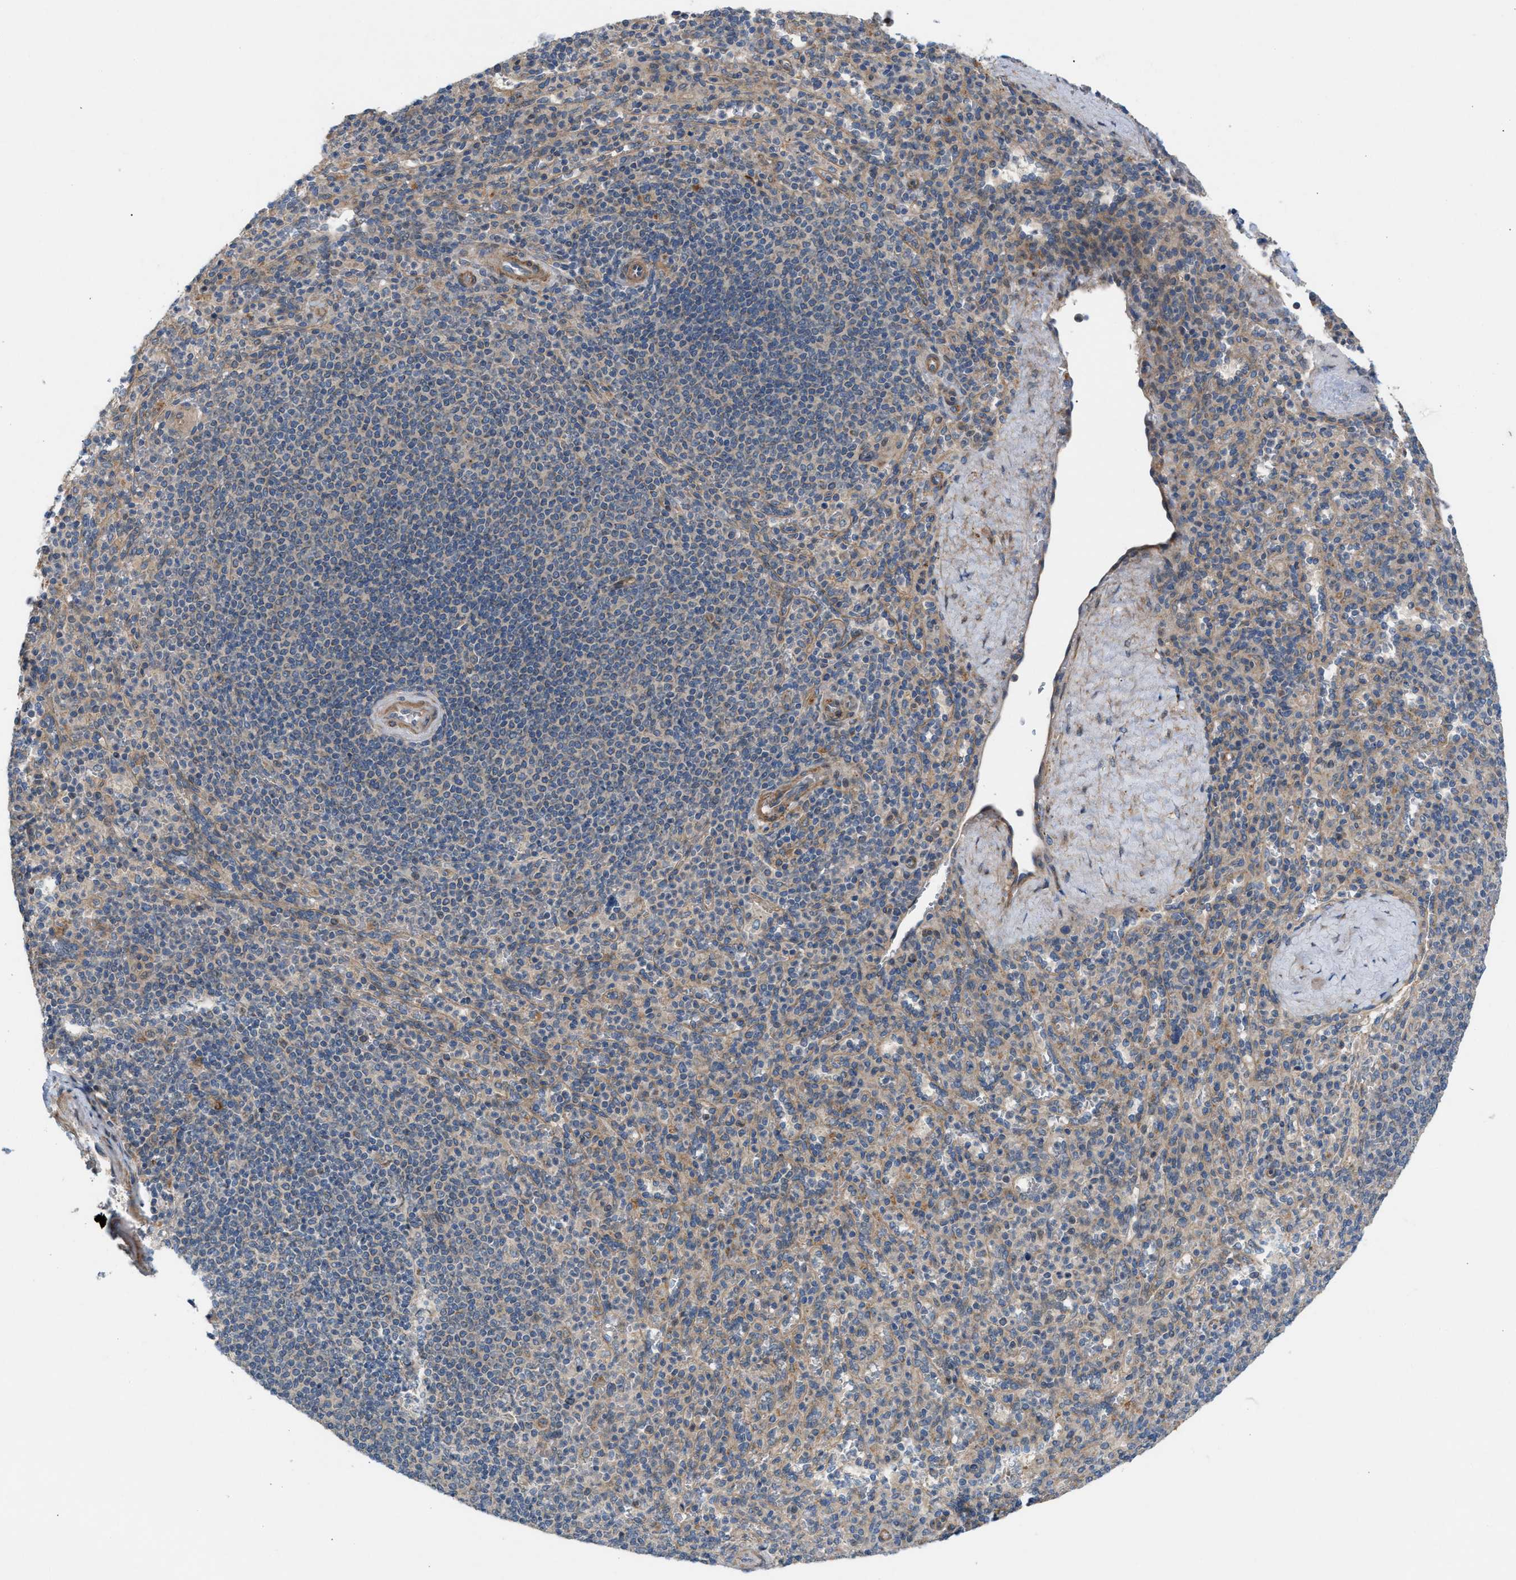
{"staining": {"intensity": "weak", "quantity": "<25%", "location": "cytoplasmic/membranous"}, "tissue": "spleen", "cell_type": "Cells in red pulp", "image_type": "normal", "snomed": [{"axis": "morphology", "description": "Normal tissue, NOS"}, {"axis": "topography", "description": "Spleen"}], "caption": "IHC image of benign spleen: spleen stained with DAB shows no significant protein expression in cells in red pulp.", "gene": "CYB5D1", "patient": {"sex": "male", "age": 36}}